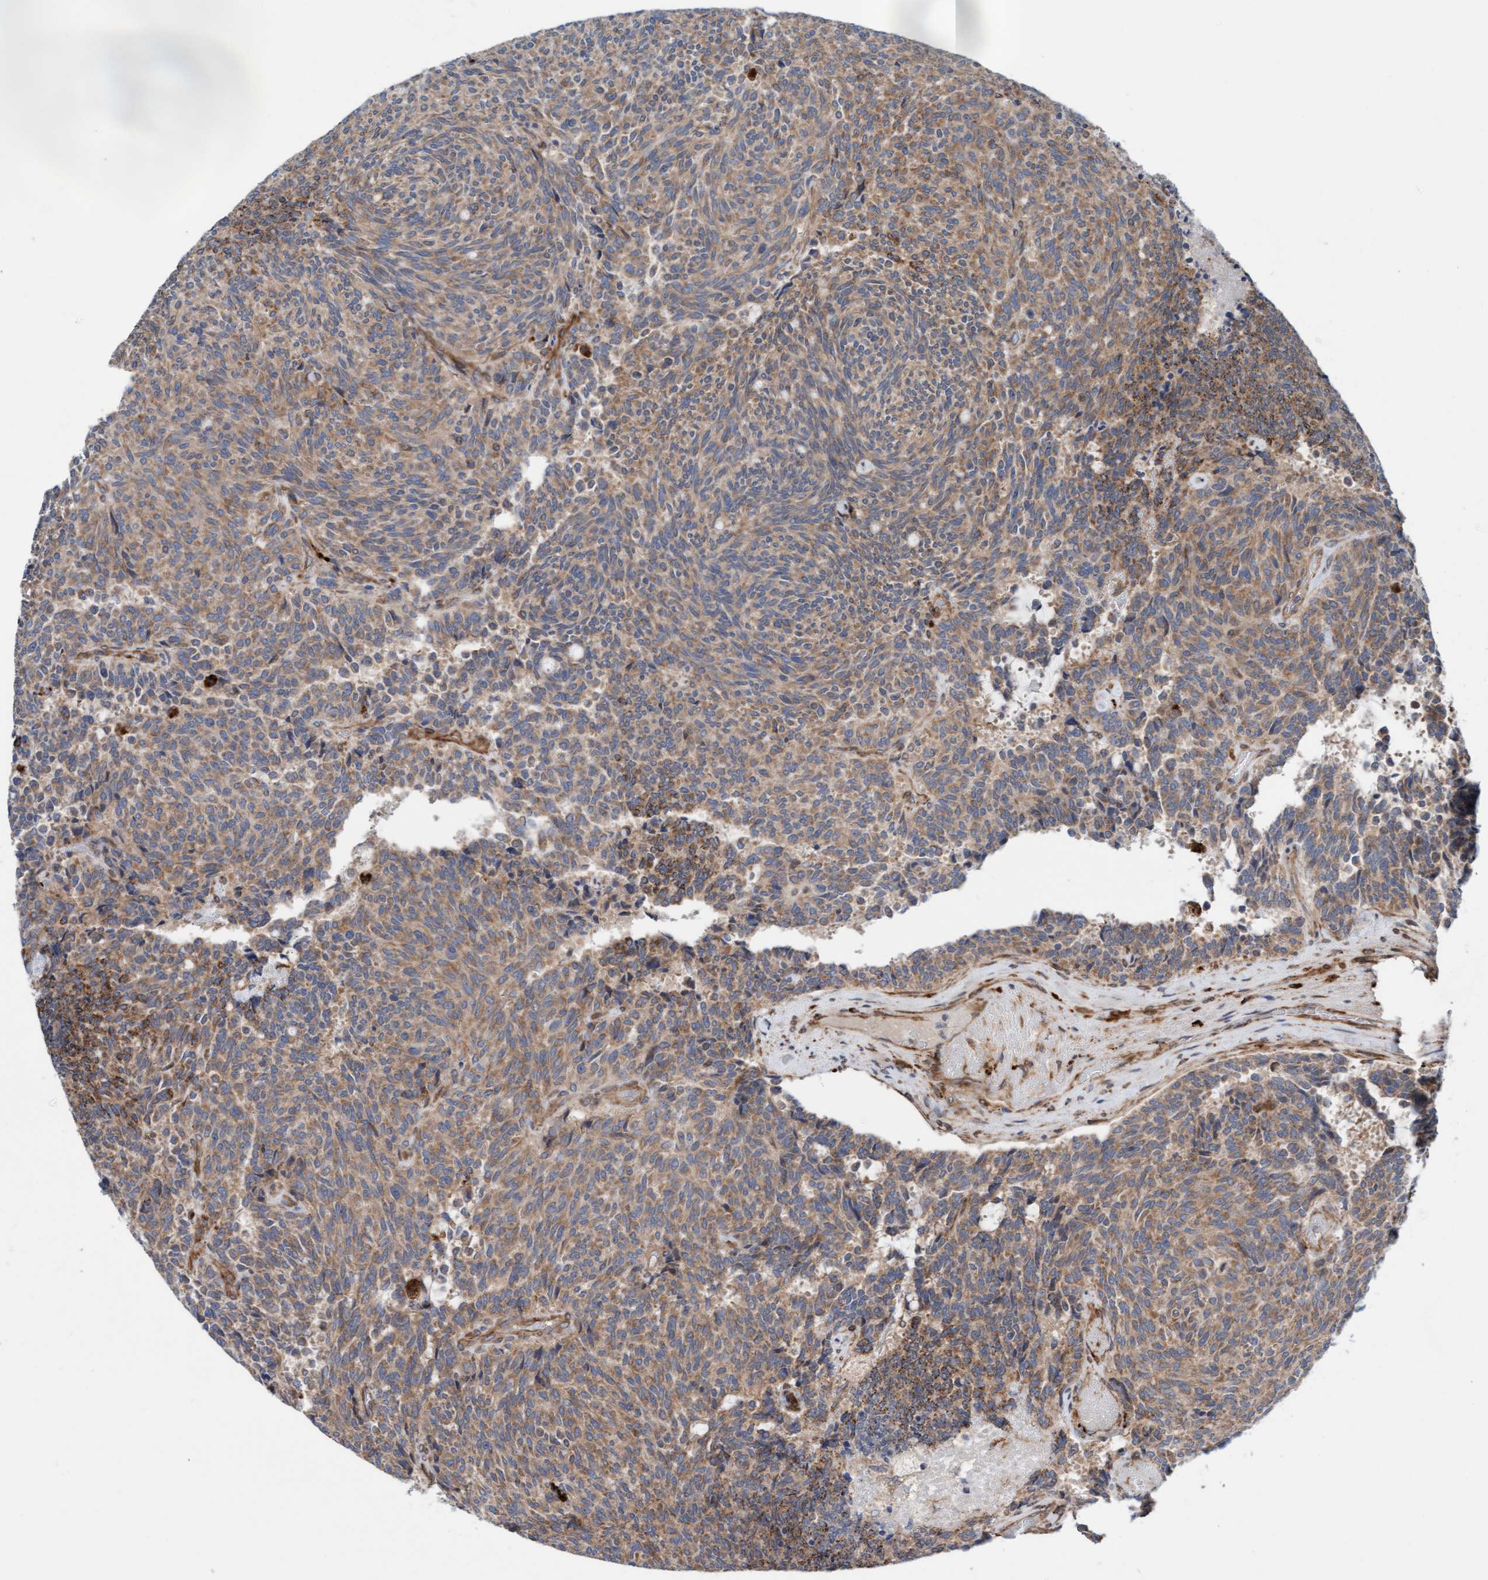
{"staining": {"intensity": "moderate", "quantity": "25%-75%", "location": "cytoplasmic/membranous"}, "tissue": "carcinoid", "cell_type": "Tumor cells", "image_type": "cancer", "snomed": [{"axis": "morphology", "description": "Carcinoid, malignant, NOS"}, {"axis": "topography", "description": "Pancreas"}], "caption": "Moderate cytoplasmic/membranous protein positivity is present in approximately 25%-75% of tumor cells in carcinoid.", "gene": "CDK5RAP3", "patient": {"sex": "female", "age": 54}}